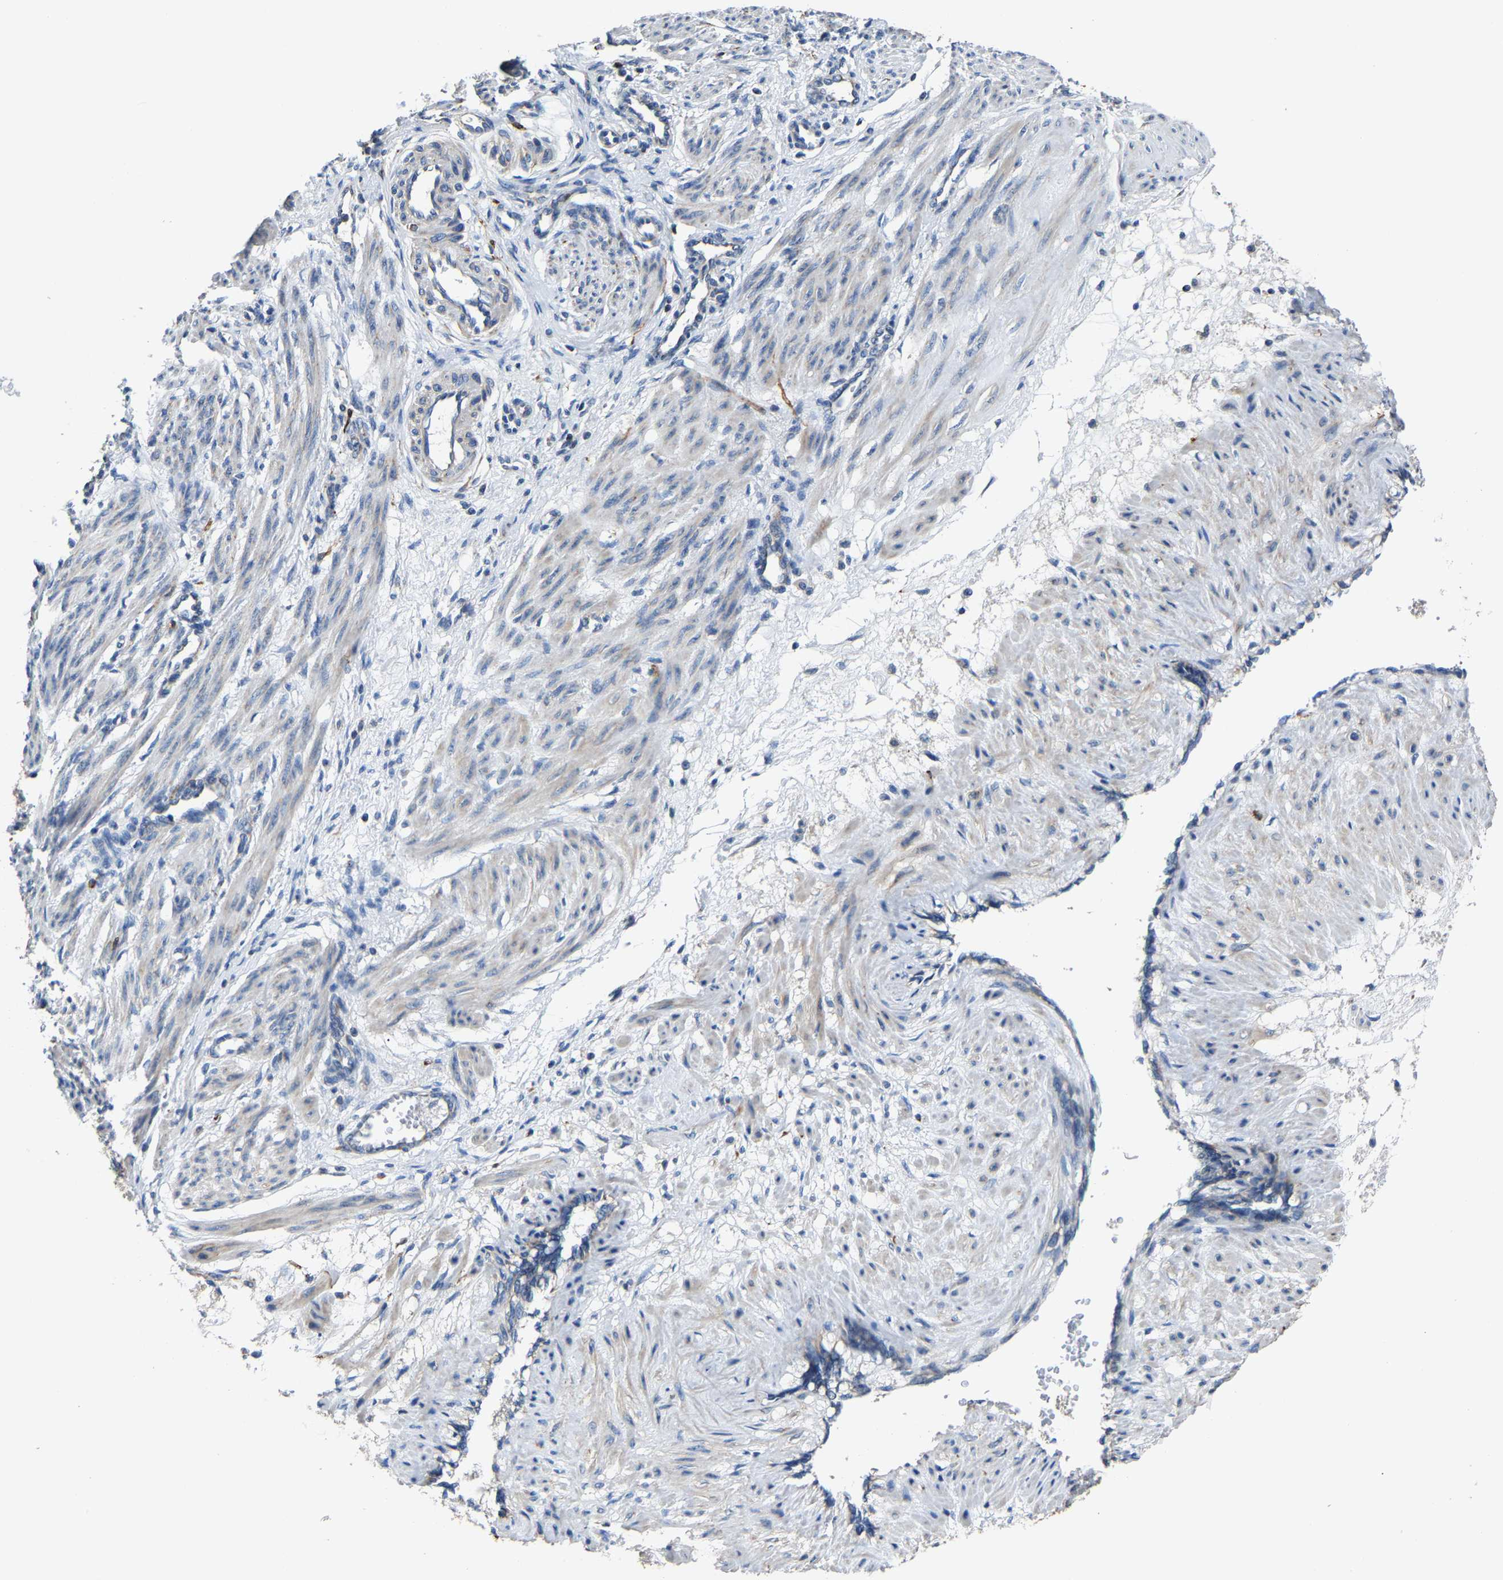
{"staining": {"intensity": "negative", "quantity": "none", "location": "none"}, "tissue": "smooth muscle", "cell_type": "Smooth muscle cells", "image_type": "normal", "snomed": [{"axis": "morphology", "description": "Normal tissue, NOS"}, {"axis": "topography", "description": "Endometrium"}], "caption": "This photomicrograph is of normal smooth muscle stained with immunohistochemistry to label a protein in brown with the nuclei are counter-stained blue. There is no staining in smooth muscle cells. (DAB immunohistochemistry visualized using brightfield microscopy, high magnification).", "gene": "AGK", "patient": {"sex": "female", "age": 33}}